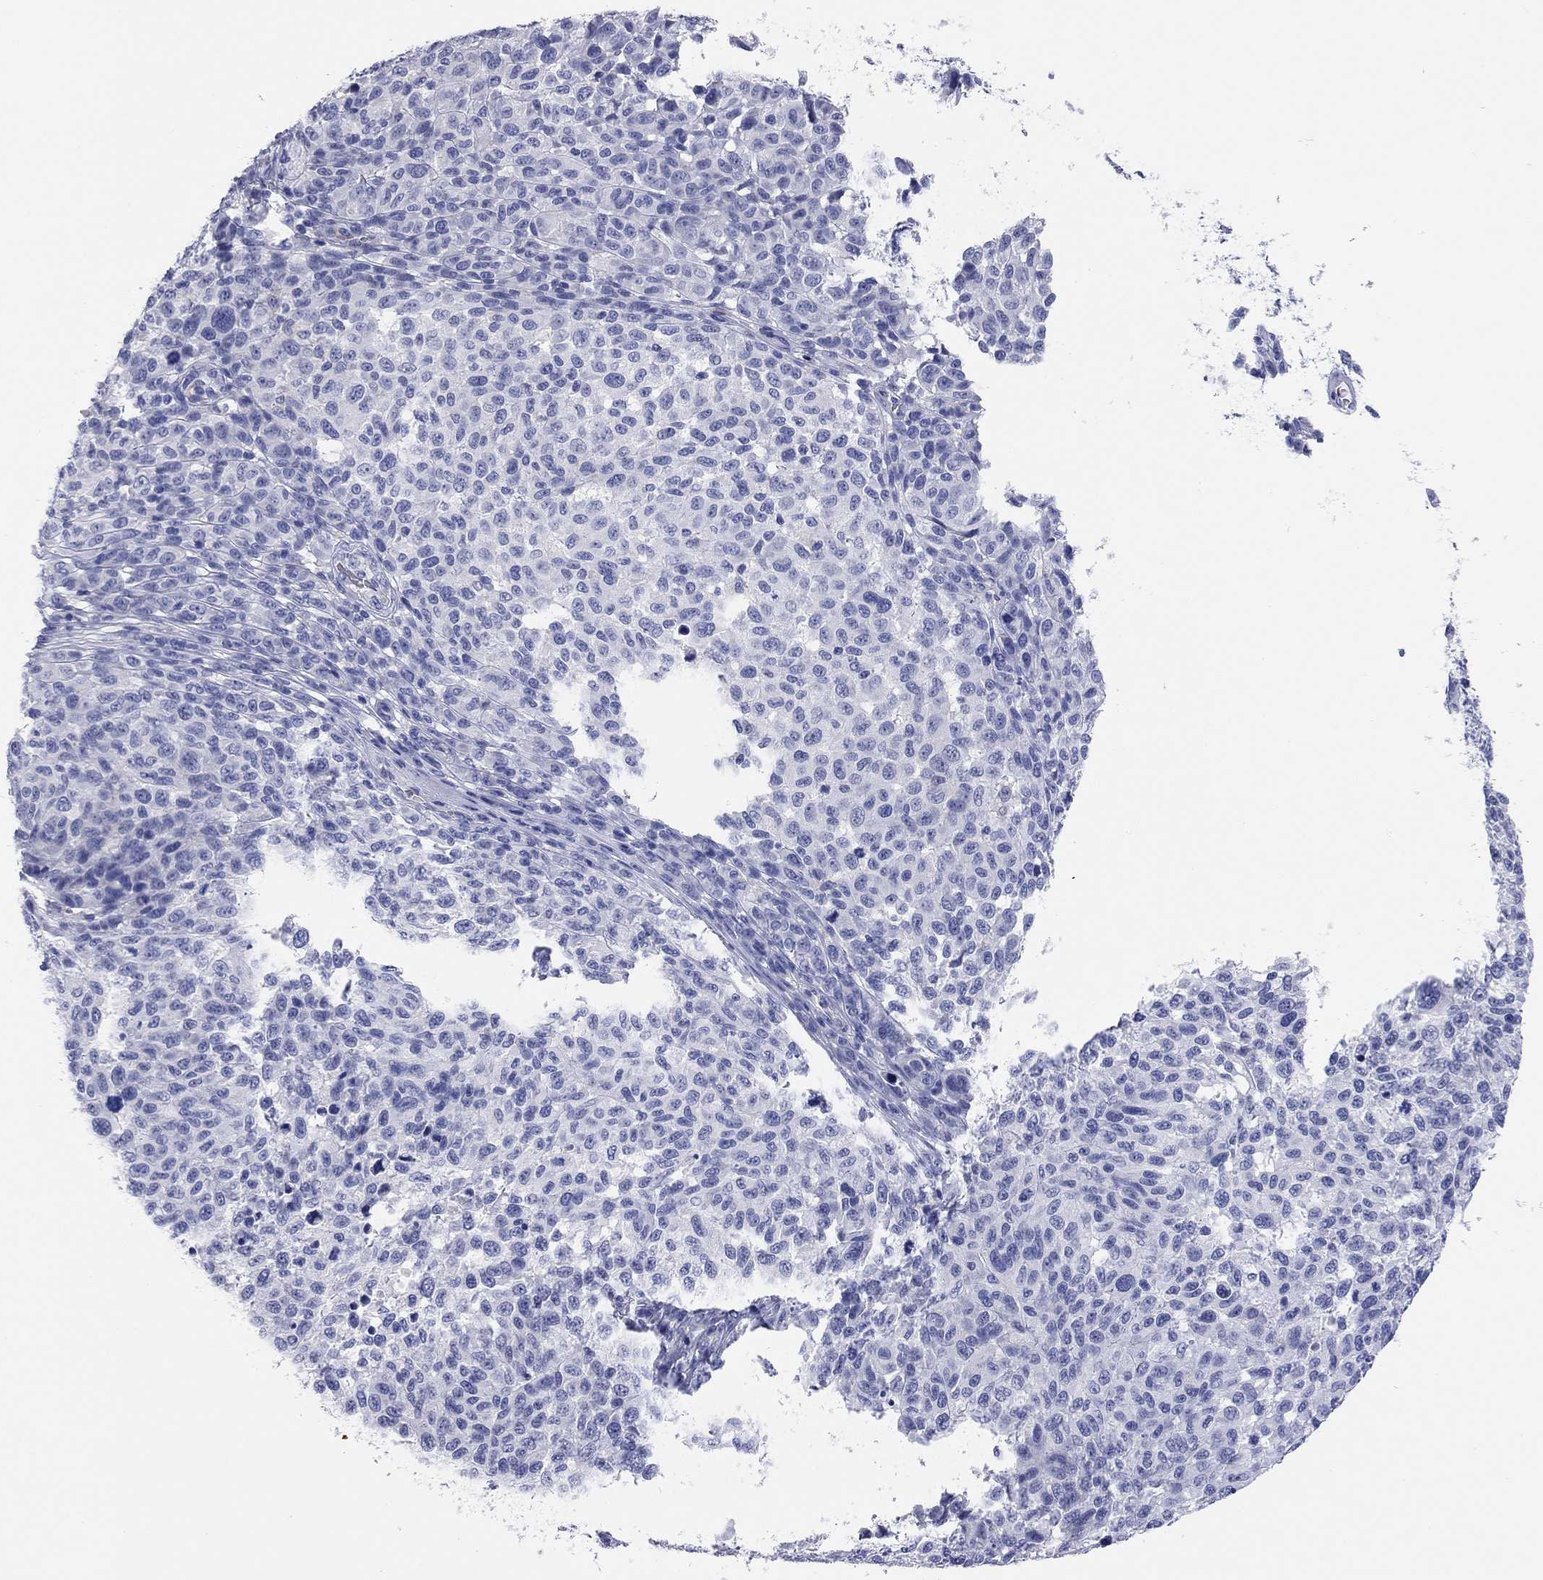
{"staining": {"intensity": "negative", "quantity": "none", "location": "none"}, "tissue": "melanoma", "cell_type": "Tumor cells", "image_type": "cancer", "snomed": [{"axis": "morphology", "description": "Malignant melanoma, NOS"}, {"axis": "topography", "description": "Skin"}], "caption": "A histopathology image of human malignant melanoma is negative for staining in tumor cells.", "gene": "TMEM221", "patient": {"sex": "male", "age": 59}}